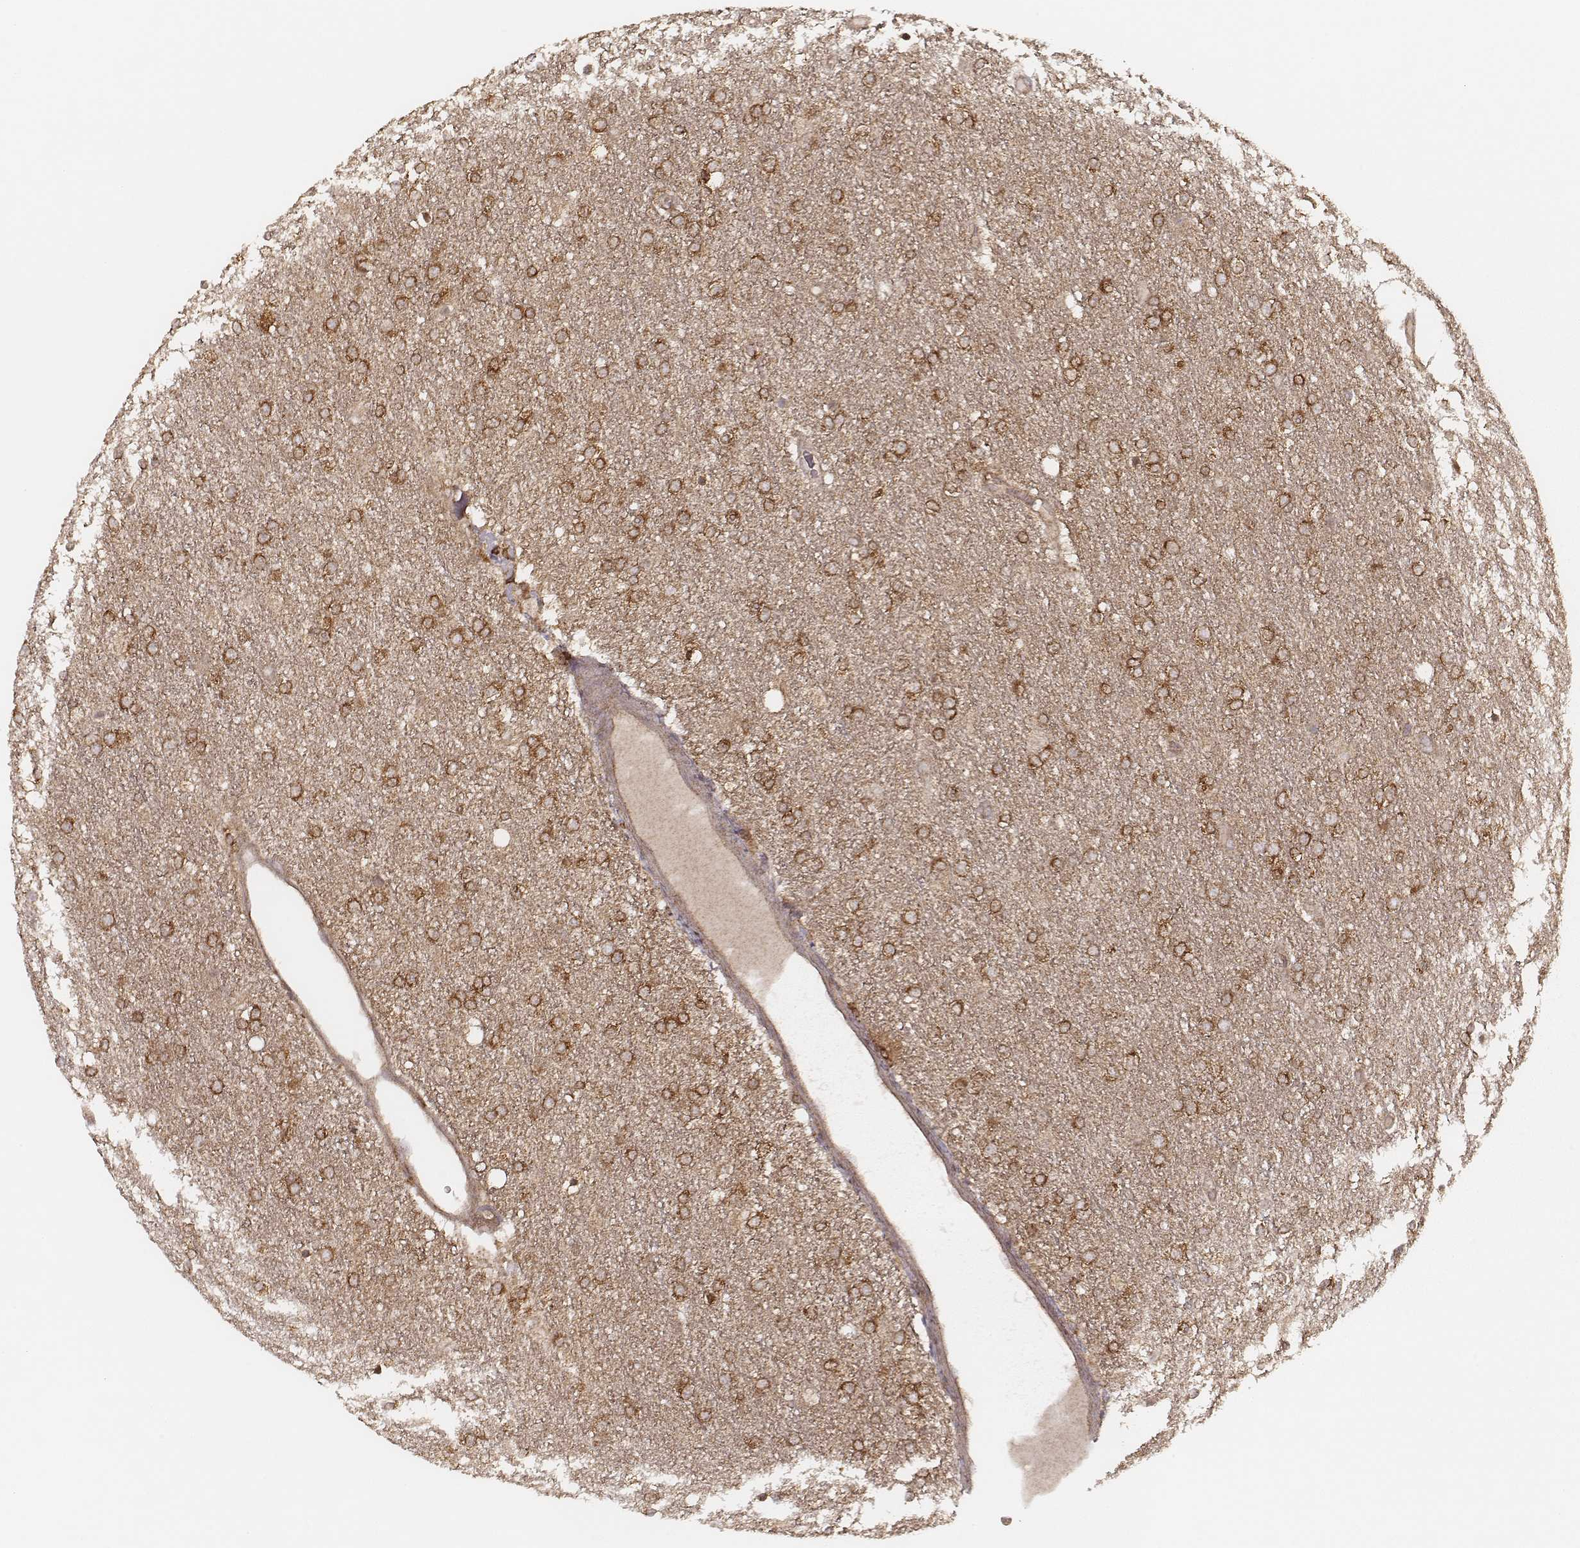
{"staining": {"intensity": "strong", "quantity": ">75%", "location": "cytoplasmic/membranous"}, "tissue": "glioma", "cell_type": "Tumor cells", "image_type": "cancer", "snomed": [{"axis": "morphology", "description": "Glioma, malignant, High grade"}, {"axis": "topography", "description": "Brain"}], "caption": "Strong cytoplasmic/membranous expression for a protein is seen in approximately >75% of tumor cells of glioma using immunohistochemistry (IHC).", "gene": "CARS1", "patient": {"sex": "female", "age": 61}}